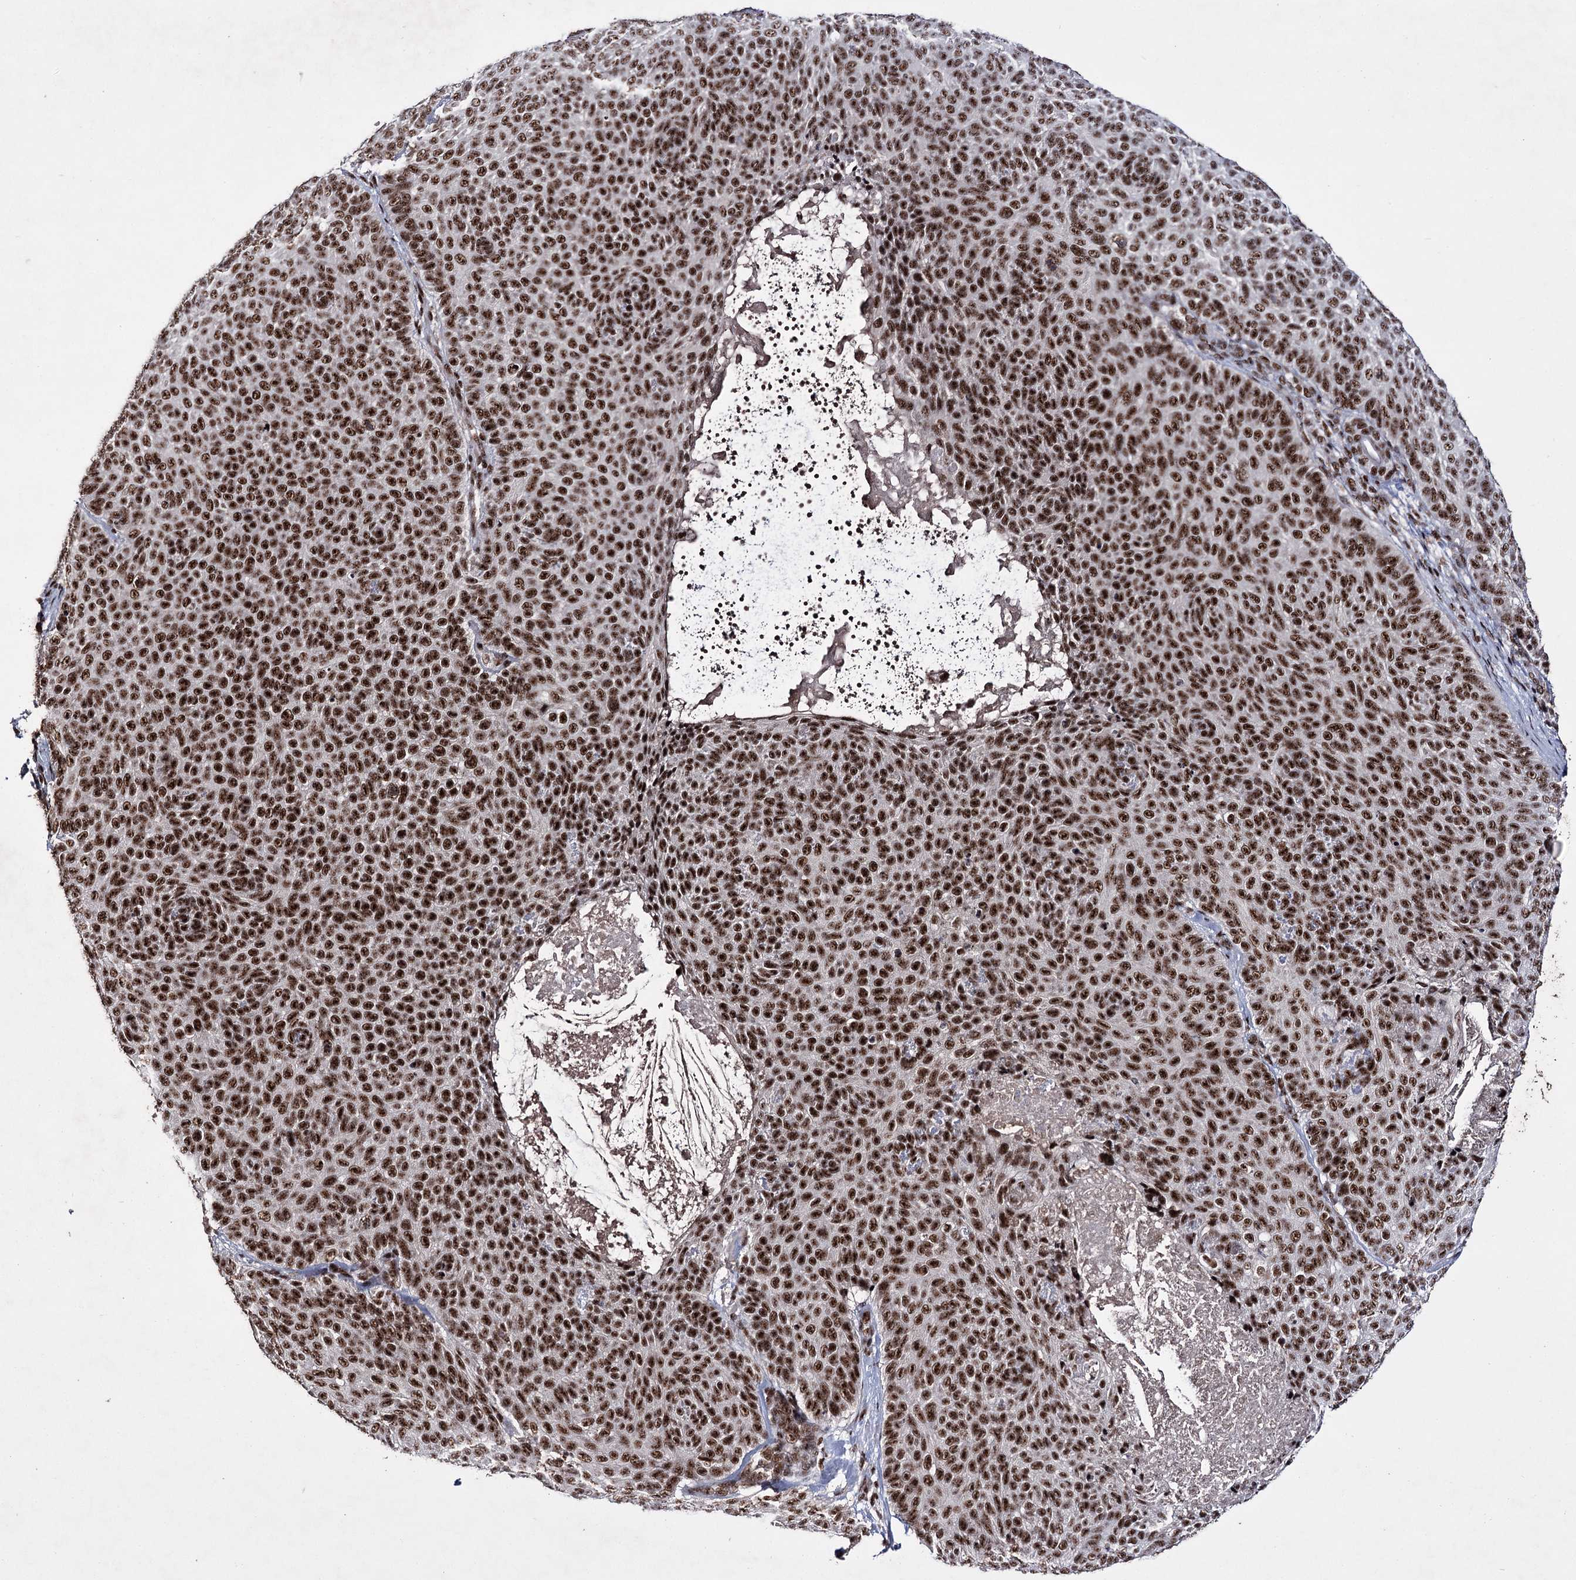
{"staining": {"intensity": "strong", "quantity": ">75%", "location": "nuclear"}, "tissue": "skin cancer", "cell_type": "Tumor cells", "image_type": "cancer", "snomed": [{"axis": "morphology", "description": "Basal cell carcinoma"}, {"axis": "topography", "description": "Skin"}], "caption": "Human skin cancer (basal cell carcinoma) stained for a protein (brown) displays strong nuclear positive expression in approximately >75% of tumor cells.", "gene": "PRPF40A", "patient": {"sex": "male", "age": 85}}